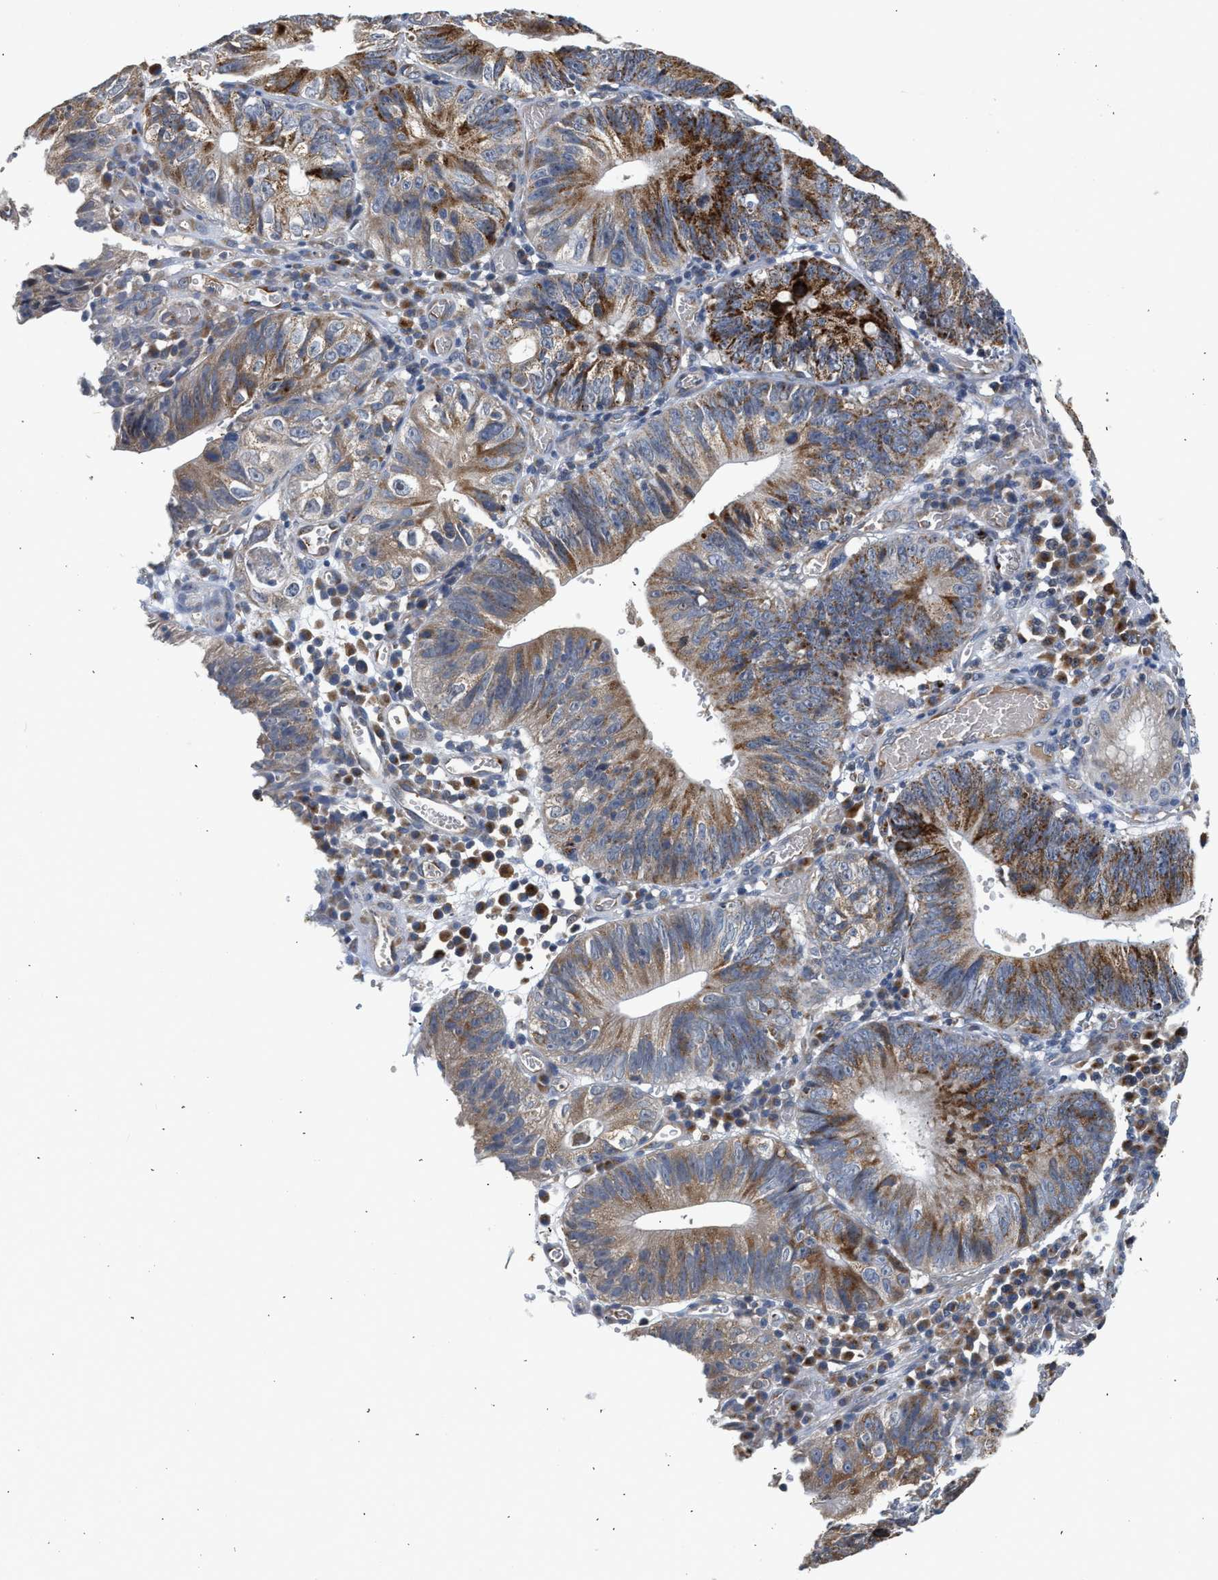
{"staining": {"intensity": "strong", "quantity": "<25%", "location": "cytoplasmic/membranous"}, "tissue": "stomach cancer", "cell_type": "Tumor cells", "image_type": "cancer", "snomed": [{"axis": "morphology", "description": "Adenocarcinoma, NOS"}, {"axis": "topography", "description": "Stomach"}], "caption": "The photomicrograph shows immunohistochemical staining of adenocarcinoma (stomach). There is strong cytoplasmic/membranous expression is identified in approximately <25% of tumor cells.", "gene": "PIM1", "patient": {"sex": "male", "age": 59}}